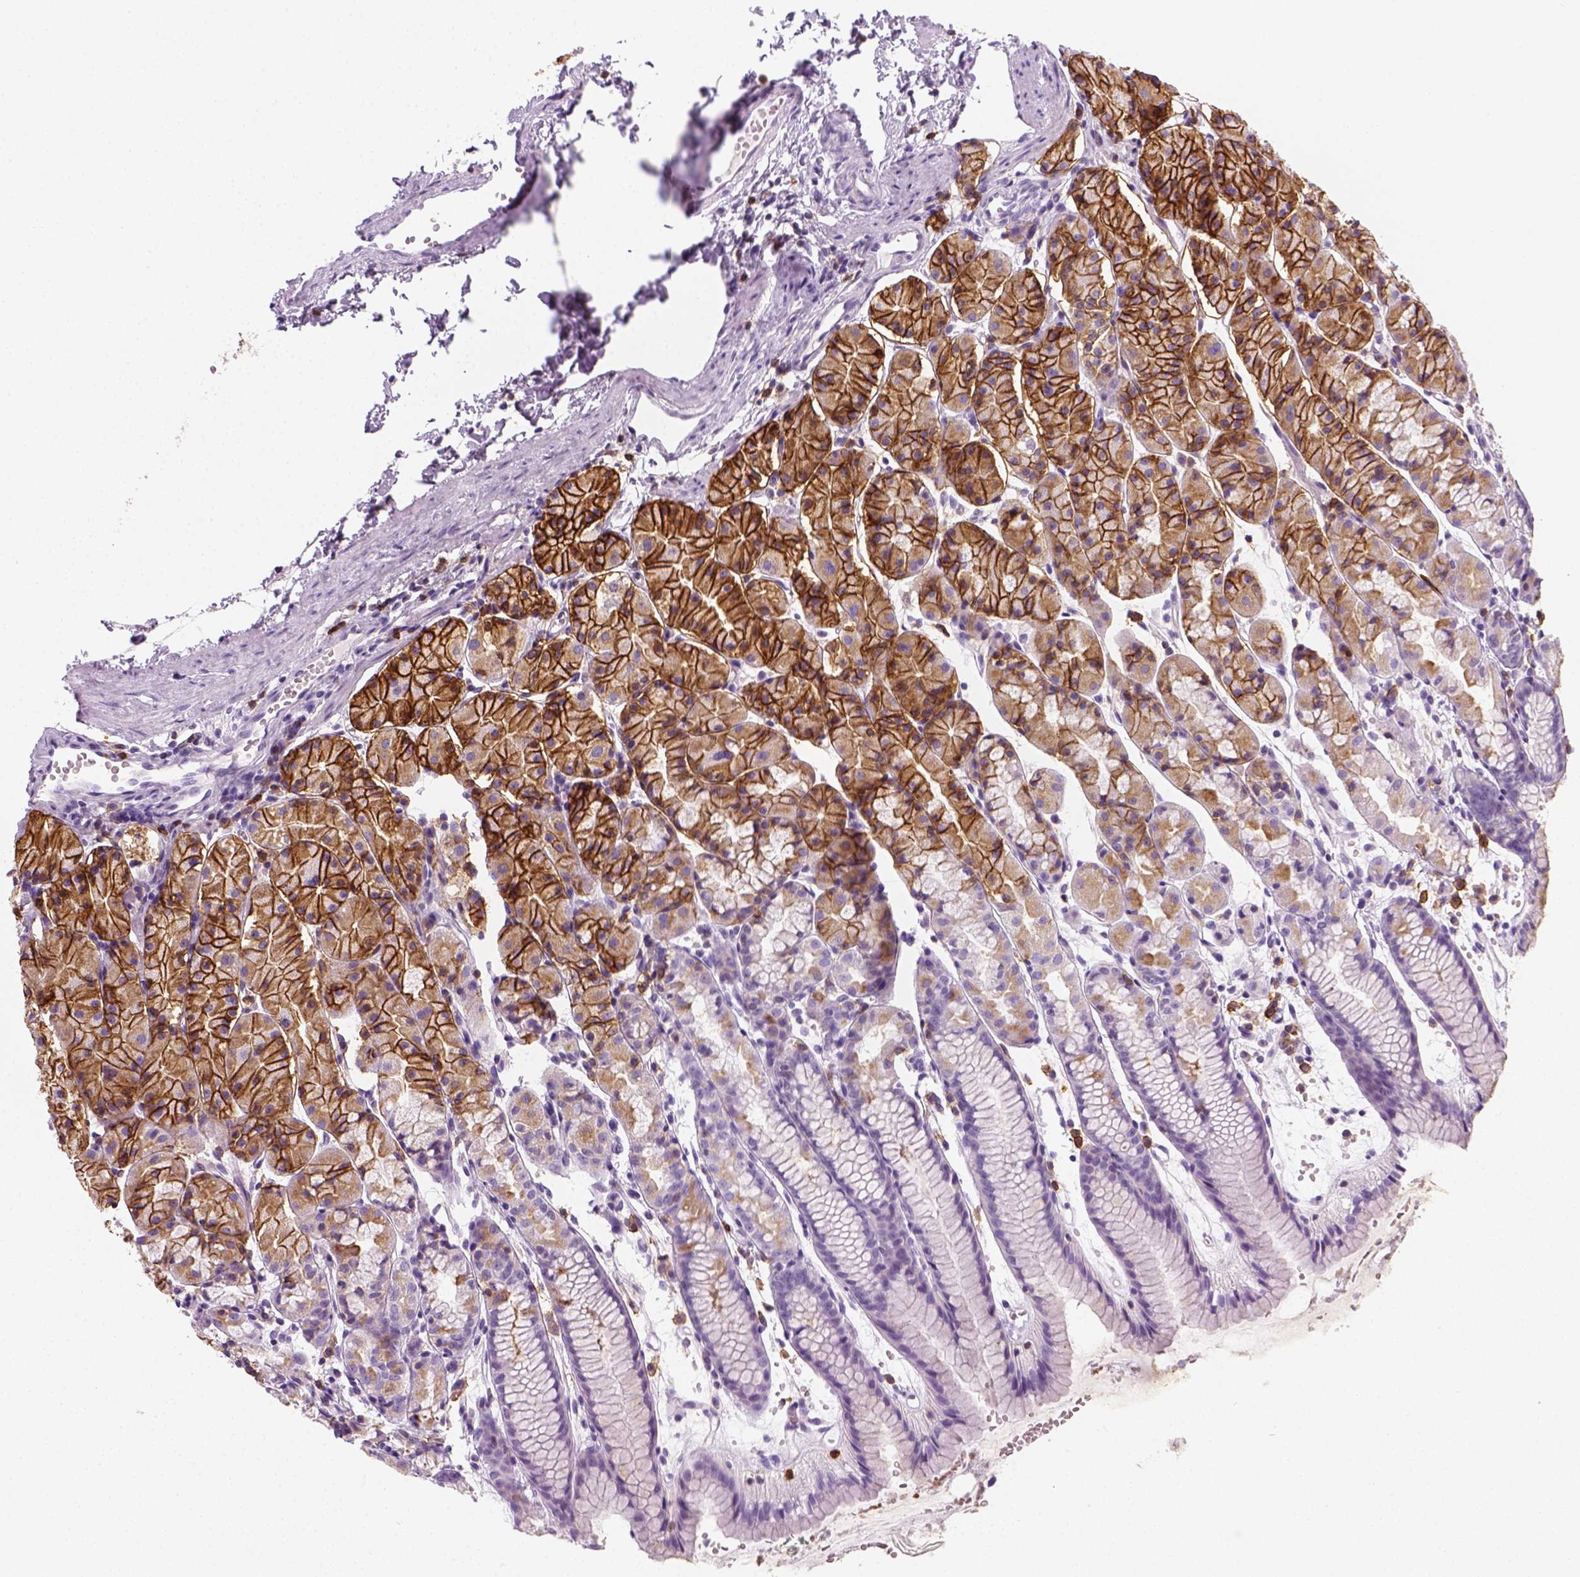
{"staining": {"intensity": "strong", "quantity": "25%-75%", "location": "cytoplasmic/membranous"}, "tissue": "stomach", "cell_type": "Glandular cells", "image_type": "normal", "snomed": [{"axis": "morphology", "description": "Normal tissue, NOS"}, {"axis": "topography", "description": "Stomach, upper"}], "caption": "Benign stomach displays strong cytoplasmic/membranous positivity in about 25%-75% of glandular cells.", "gene": "AQP3", "patient": {"sex": "male", "age": 47}}